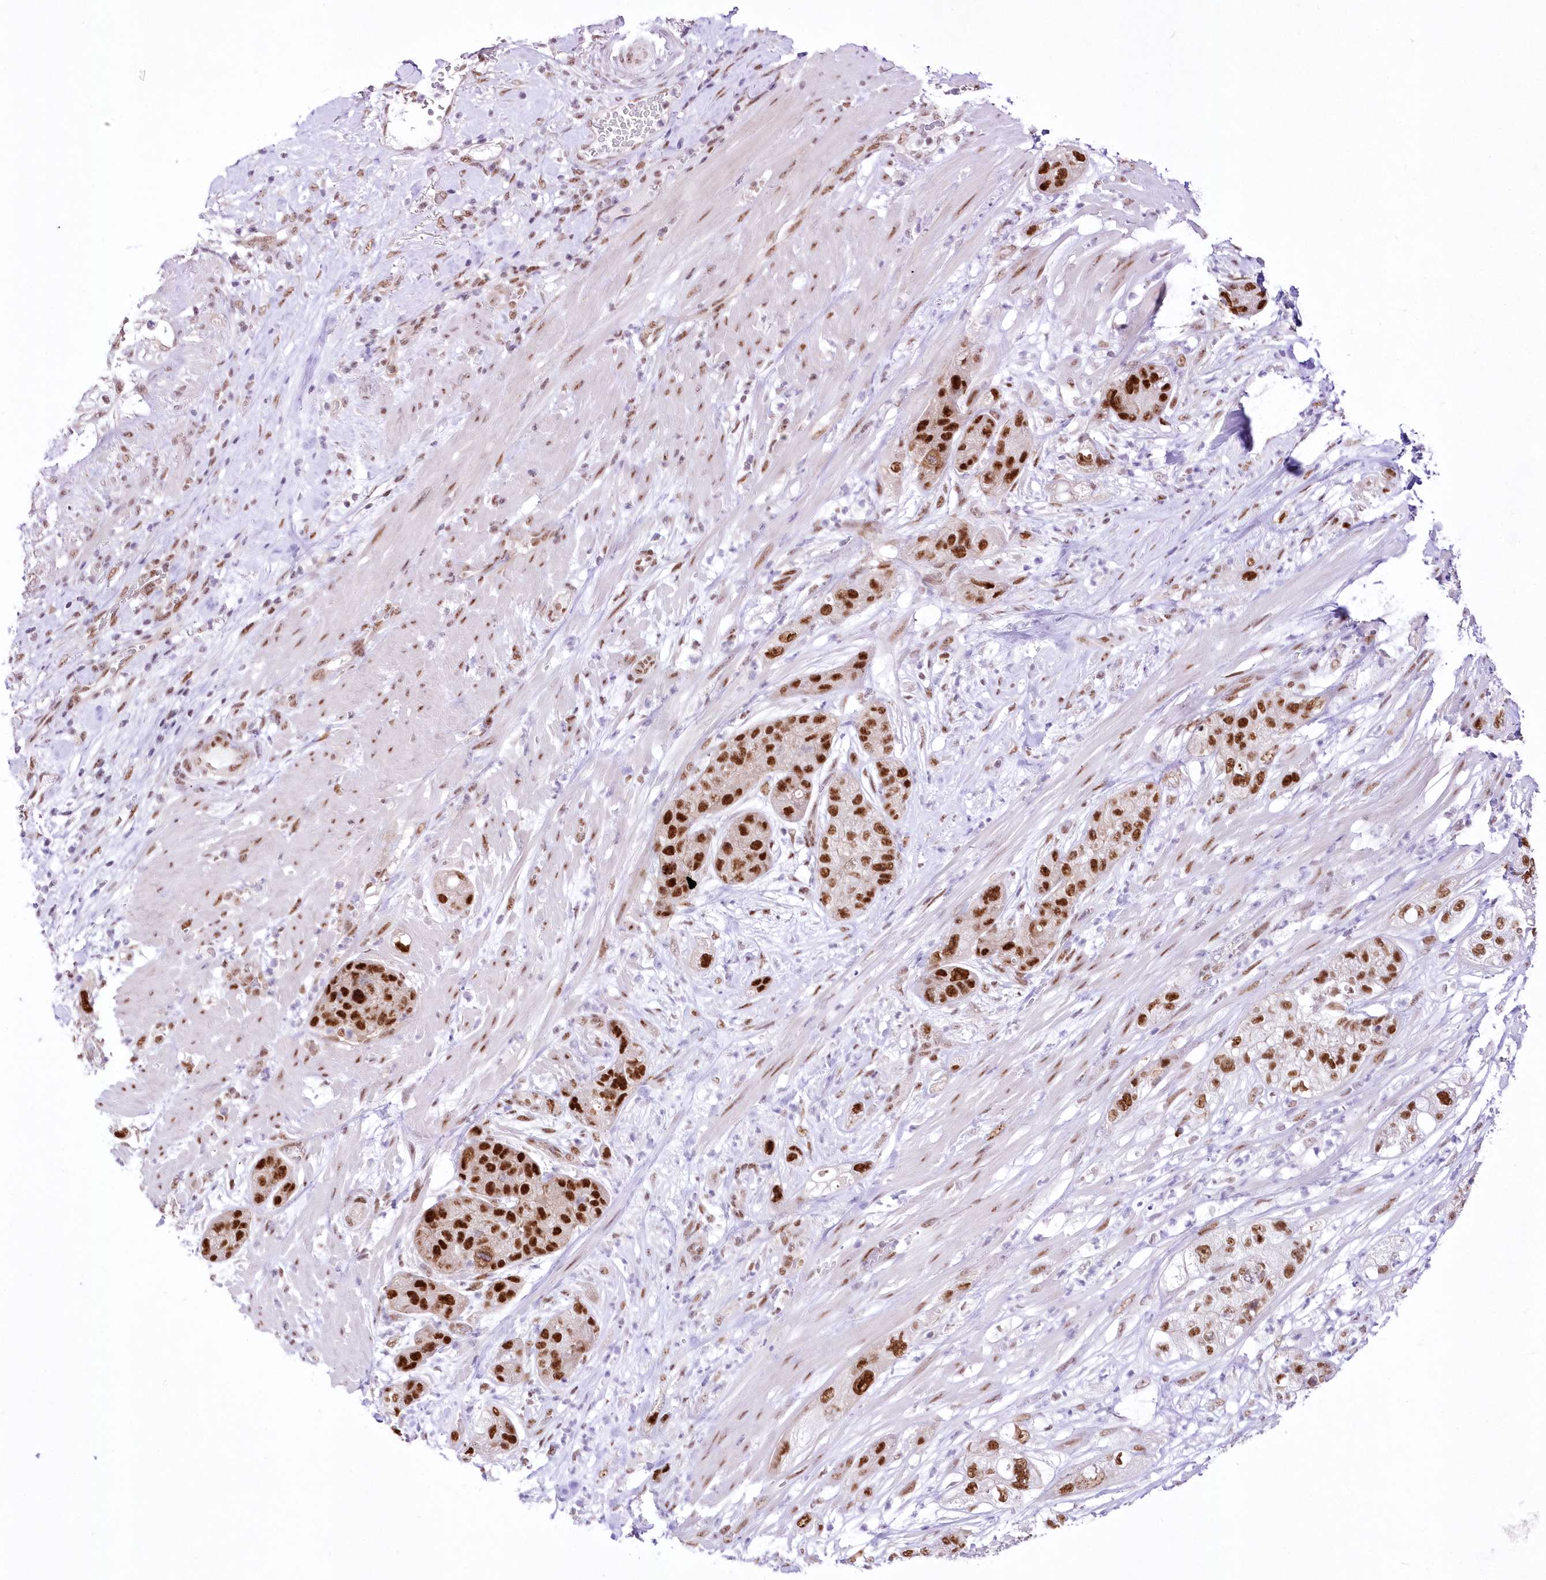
{"staining": {"intensity": "strong", "quantity": ">75%", "location": "nuclear"}, "tissue": "pancreatic cancer", "cell_type": "Tumor cells", "image_type": "cancer", "snomed": [{"axis": "morphology", "description": "Adenocarcinoma, NOS"}, {"axis": "topography", "description": "Pancreas"}], "caption": "A brown stain highlights strong nuclear positivity of a protein in pancreatic adenocarcinoma tumor cells.", "gene": "NSUN2", "patient": {"sex": "female", "age": 78}}